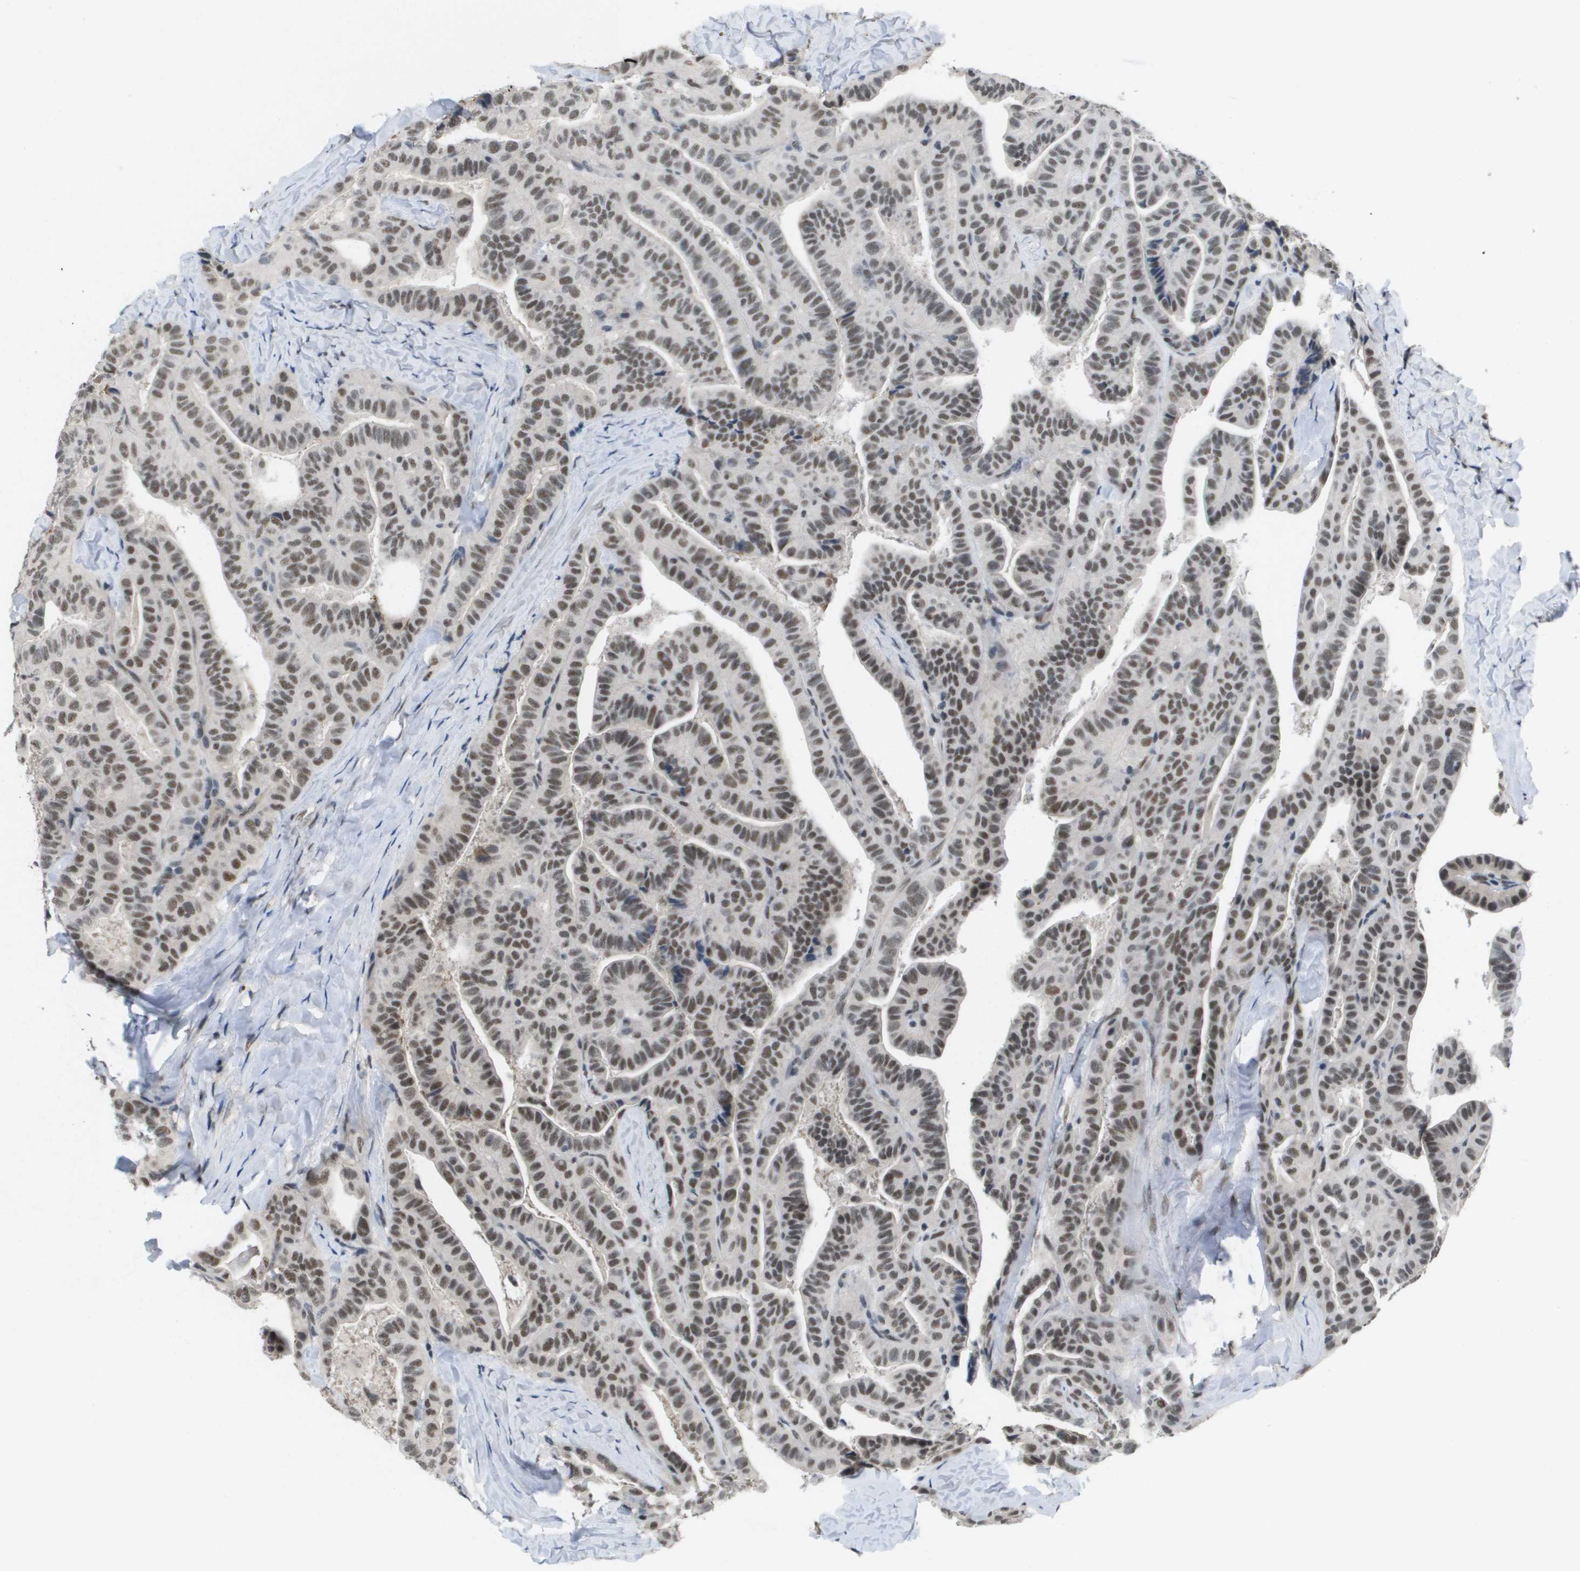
{"staining": {"intensity": "moderate", "quantity": ">75%", "location": "nuclear"}, "tissue": "thyroid cancer", "cell_type": "Tumor cells", "image_type": "cancer", "snomed": [{"axis": "morphology", "description": "Papillary adenocarcinoma, NOS"}, {"axis": "topography", "description": "Thyroid gland"}], "caption": "DAB immunohistochemical staining of papillary adenocarcinoma (thyroid) reveals moderate nuclear protein expression in about >75% of tumor cells. (DAB (3,3'-diaminobenzidine) IHC with brightfield microscopy, high magnification).", "gene": "ISY1", "patient": {"sex": "male", "age": 77}}